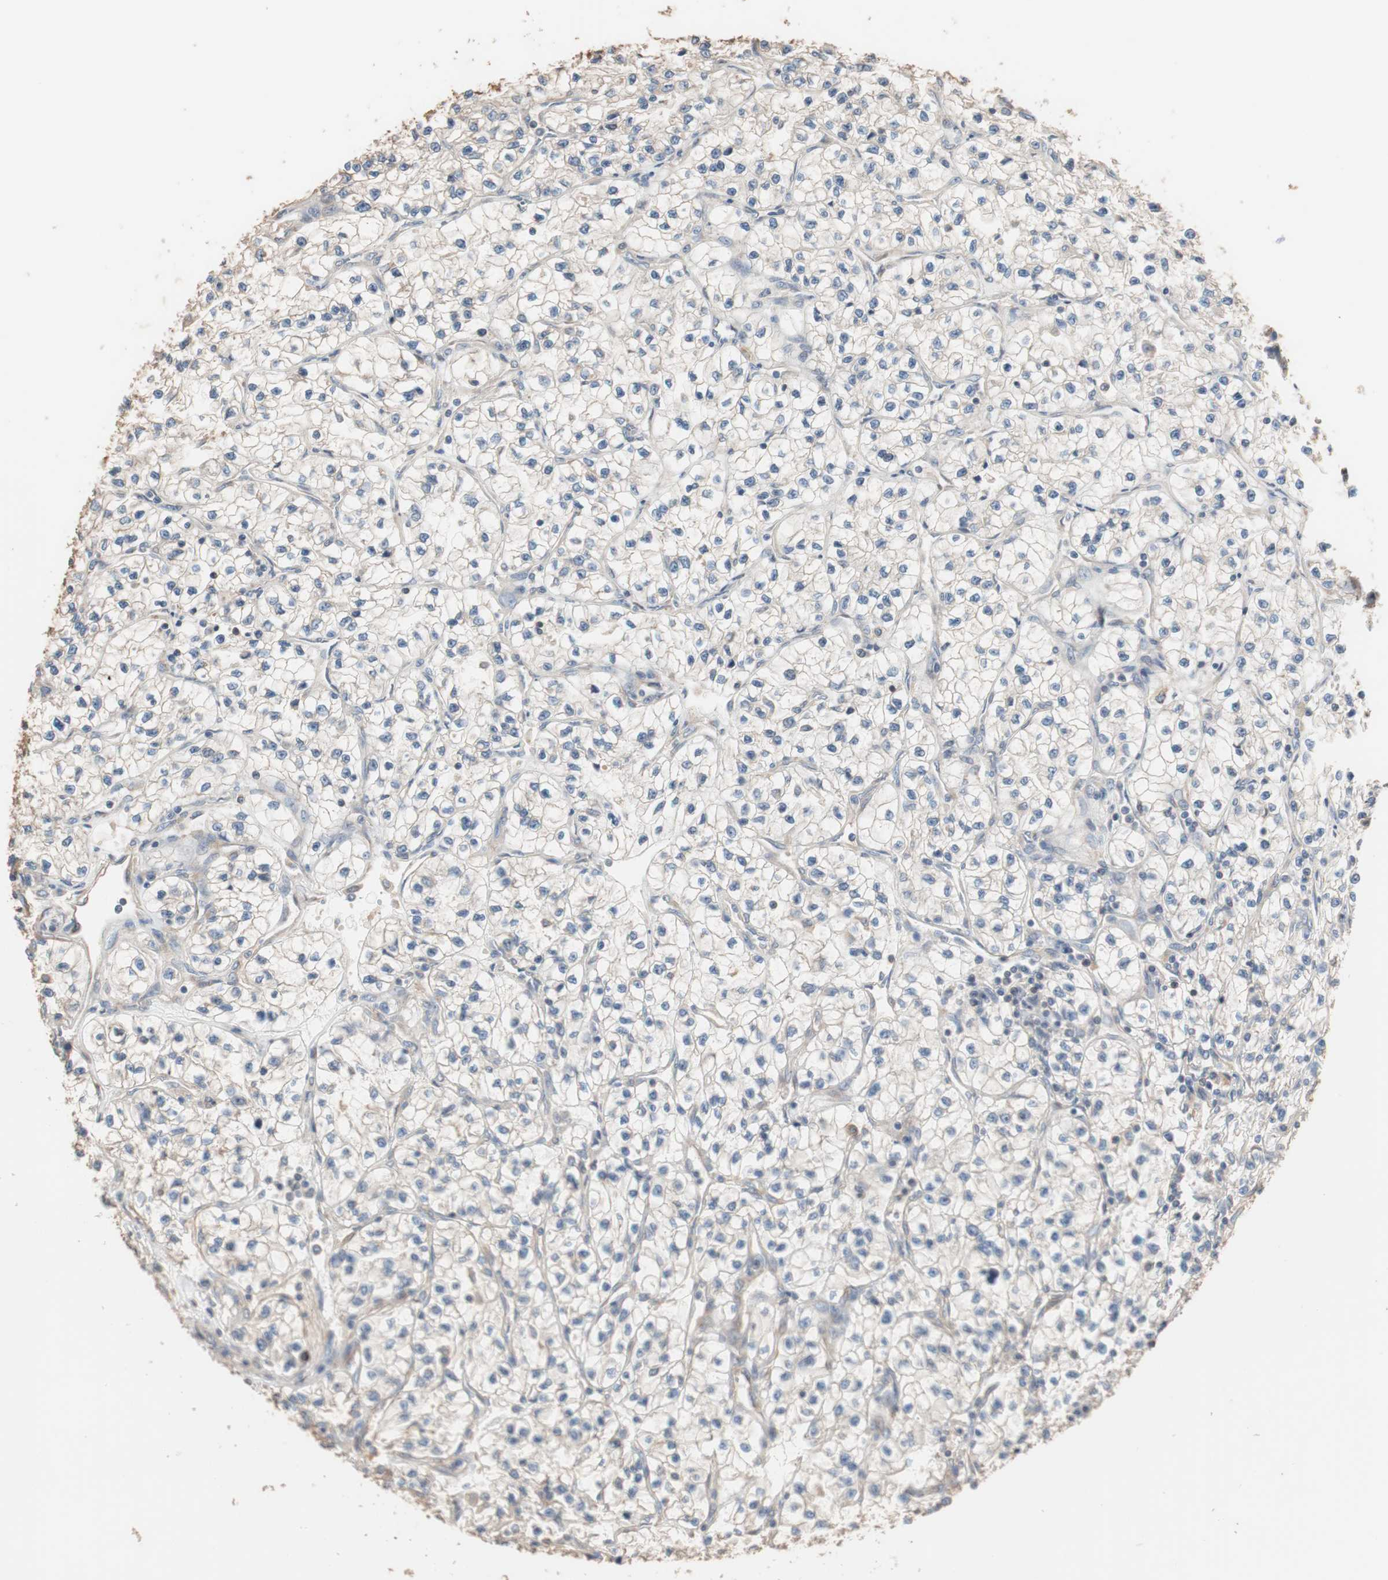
{"staining": {"intensity": "negative", "quantity": "none", "location": "none"}, "tissue": "renal cancer", "cell_type": "Tumor cells", "image_type": "cancer", "snomed": [{"axis": "morphology", "description": "Adenocarcinoma, NOS"}, {"axis": "topography", "description": "Kidney"}], "caption": "The image exhibits no significant staining in tumor cells of adenocarcinoma (renal). The staining was performed using DAB (3,3'-diaminobenzidine) to visualize the protein expression in brown, while the nuclei were stained in blue with hematoxylin (Magnification: 20x).", "gene": "TUBB", "patient": {"sex": "female", "age": 57}}